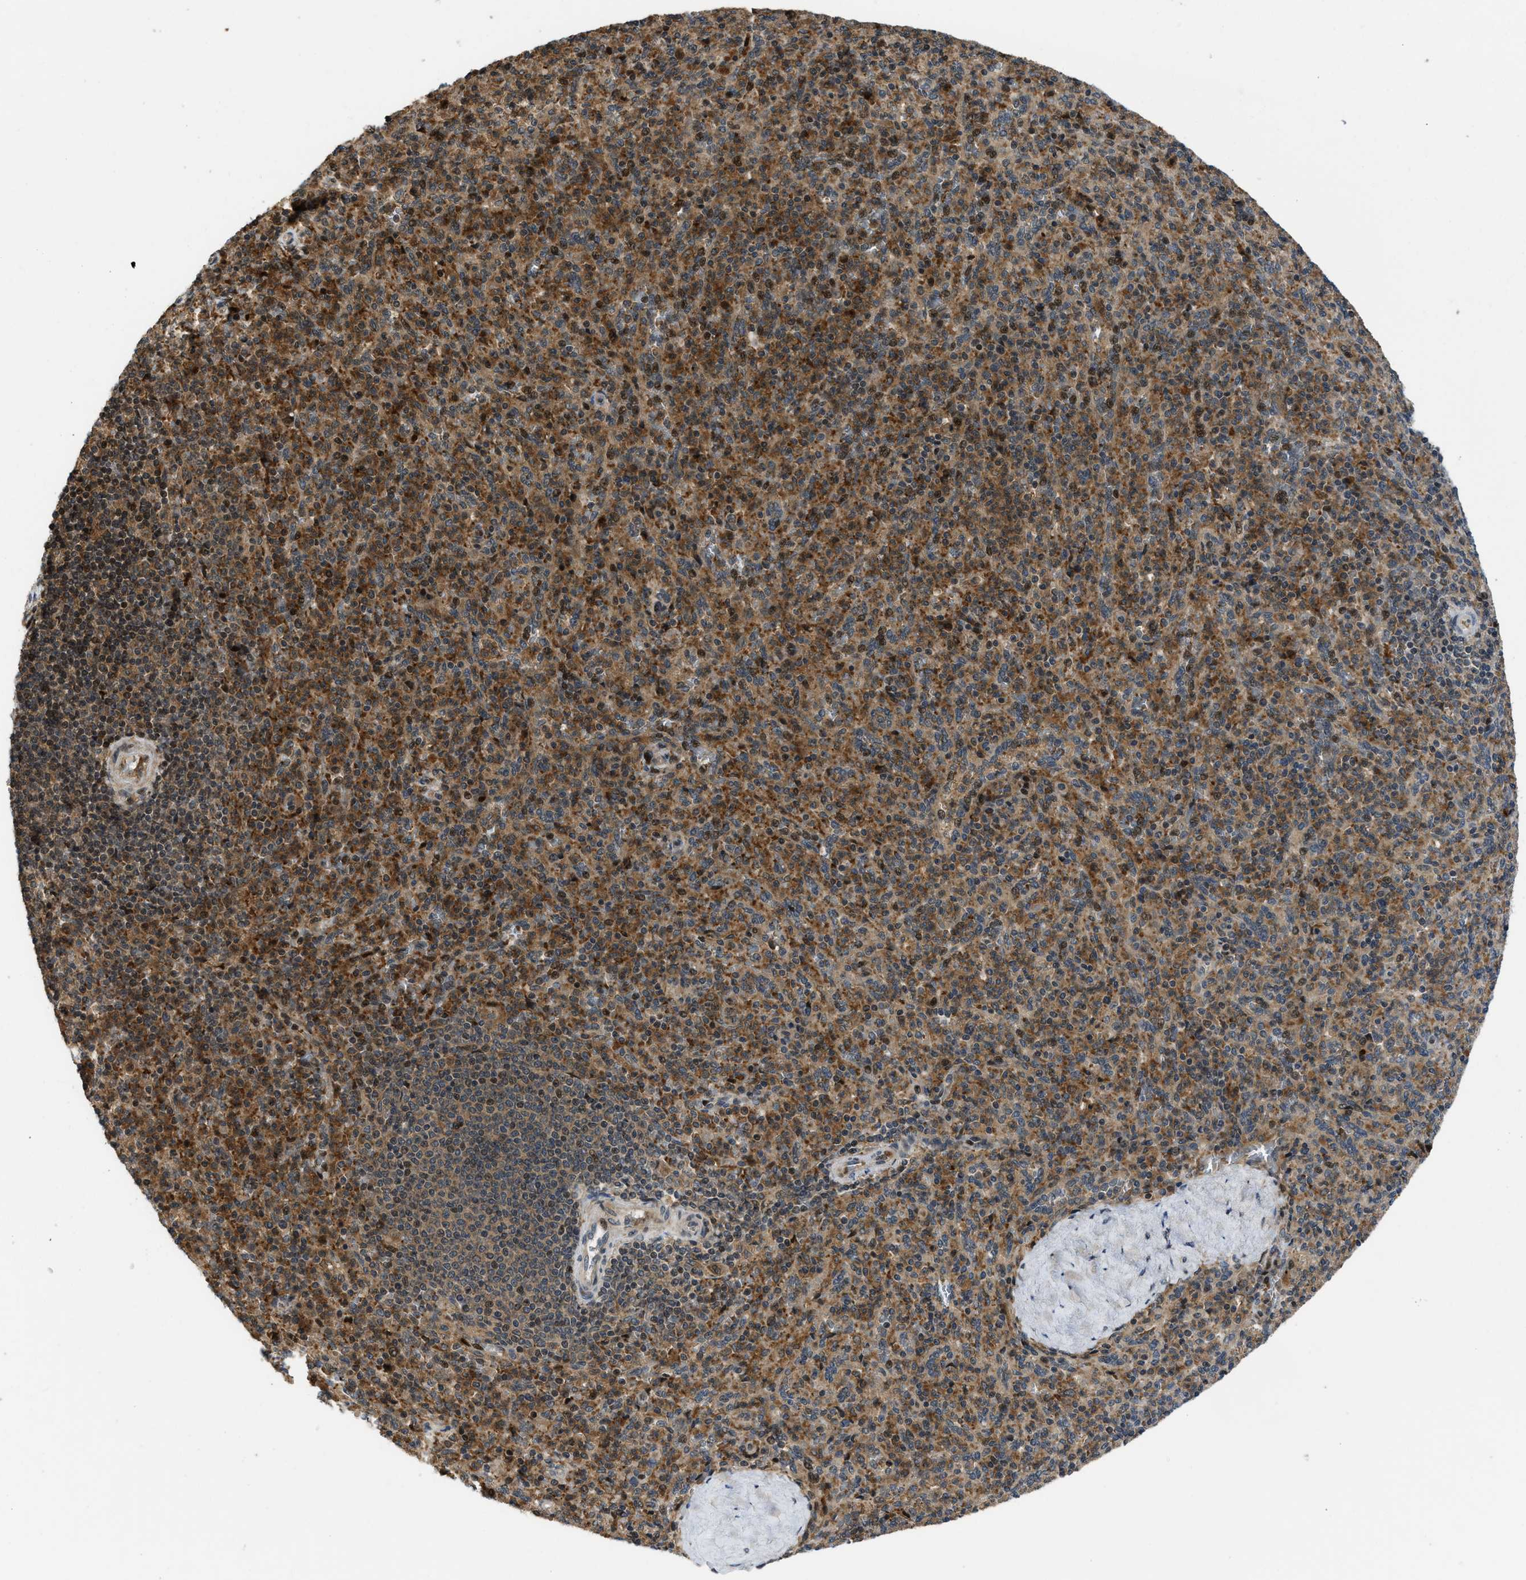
{"staining": {"intensity": "strong", "quantity": ">75%", "location": "cytoplasmic/membranous,nuclear"}, "tissue": "spleen", "cell_type": "Cells in red pulp", "image_type": "normal", "snomed": [{"axis": "morphology", "description": "Normal tissue, NOS"}, {"axis": "topography", "description": "Spleen"}], "caption": "Protein expression analysis of normal spleen exhibits strong cytoplasmic/membranous,nuclear expression in approximately >75% of cells in red pulp. Nuclei are stained in blue.", "gene": "DNAJC28", "patient": {"sex": "male", "age": 36}}